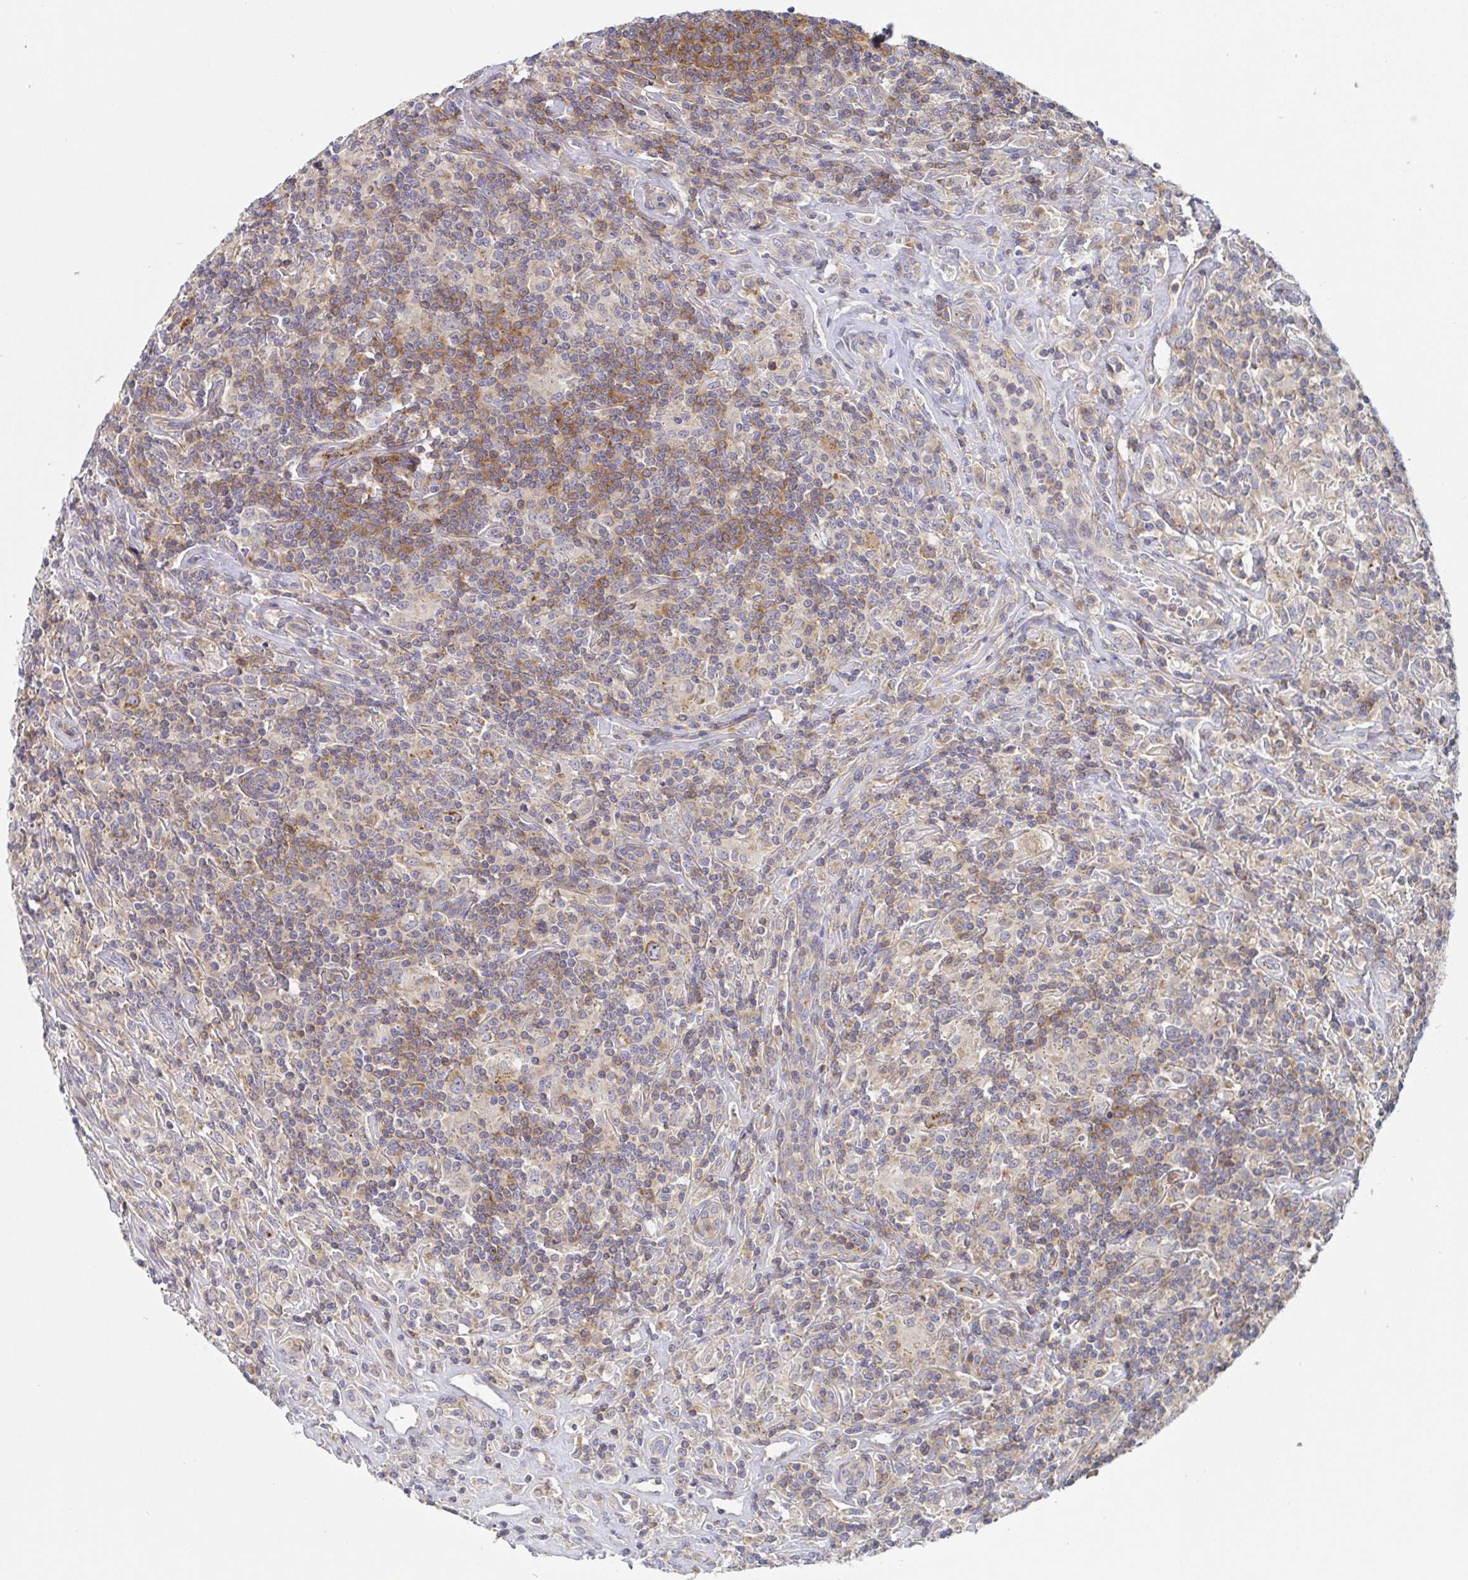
{"staining": {"intensity": "moderate", "quantity": "25%-75%", "location": "cytoplasmic/membranous"}, "tissue": "lymphoma", "cell_type": "Tumor cells", "image_type": "cancer", "snomed": [{"axis": "morphology", "description": "Hodgkin's disease, NOS"}, {"axis": "morphology", "description": "Hodgkin's lymphoma, nodular sclerosis"}, {"axis": "topography", "description": "Lymph node"}], "caption": "Lymphoma stained with DAB IHC exhibits medium levels of moderate cytoplasmic/membranous positivity in approximately 25%-75% of tumor cells.", "gene": "TUFT1", "patient": {"sex": "female", "age": 10}}